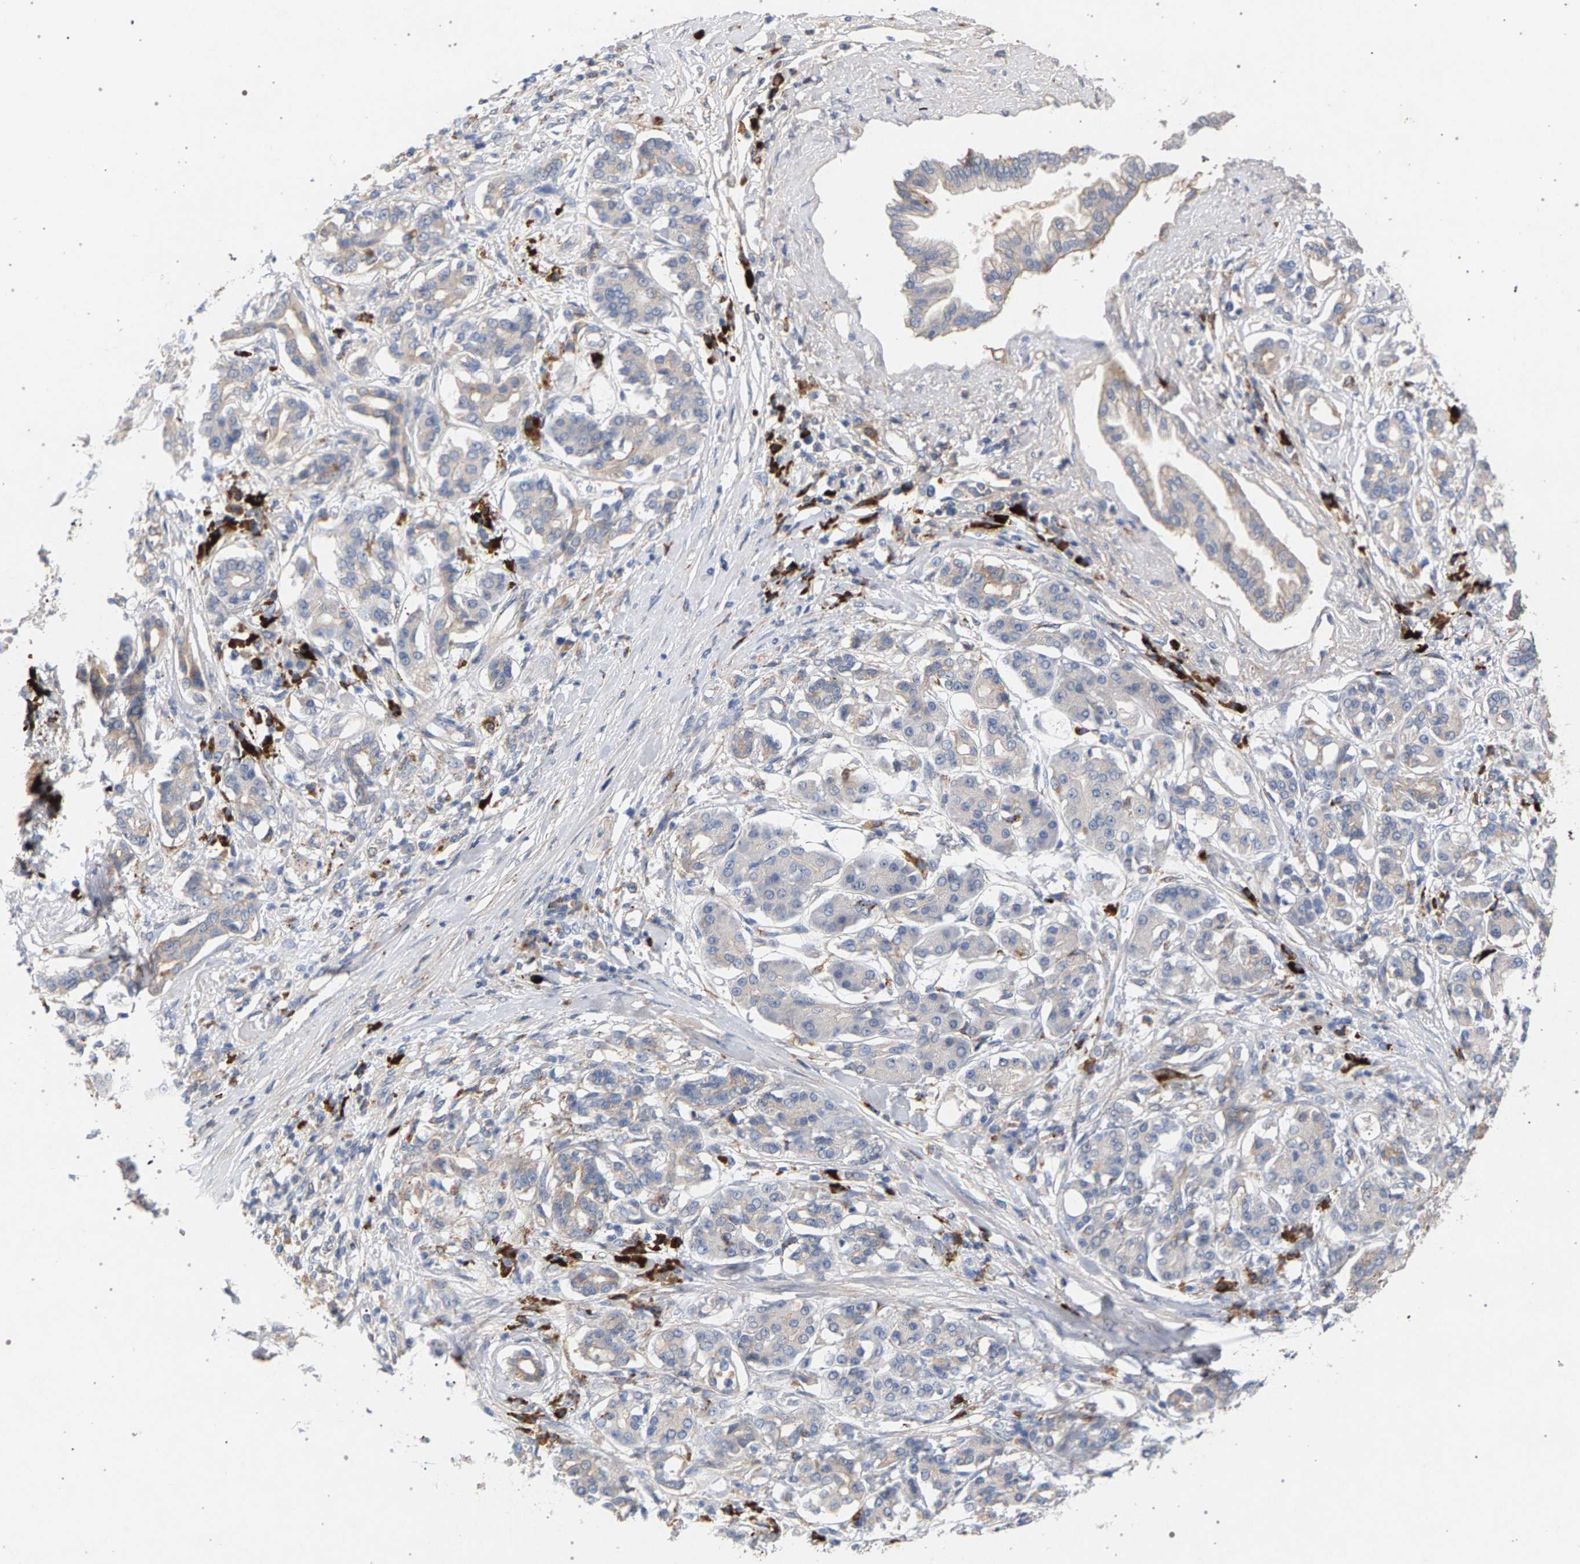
{"staining": {"intensity": "negative", "quantity": "none", "location": "none"}, "tissue": "pancreatic cancer", "cell_type": "Tumor cells", "image_type": "cancer", "snomed": [{"axis": "morphology", "description": "Adenocarcinoma, NOS"}, {"axis": "topography", "description": "Pancreas"}], "caption": "There is no significant expression in tumor cells of adenocarcinoma (pancreatic). (DAB immunohistochemistry (IHC), high magnification).", "gene": "MAMDC2", "patient": {"sex": "female", "age": 56}}